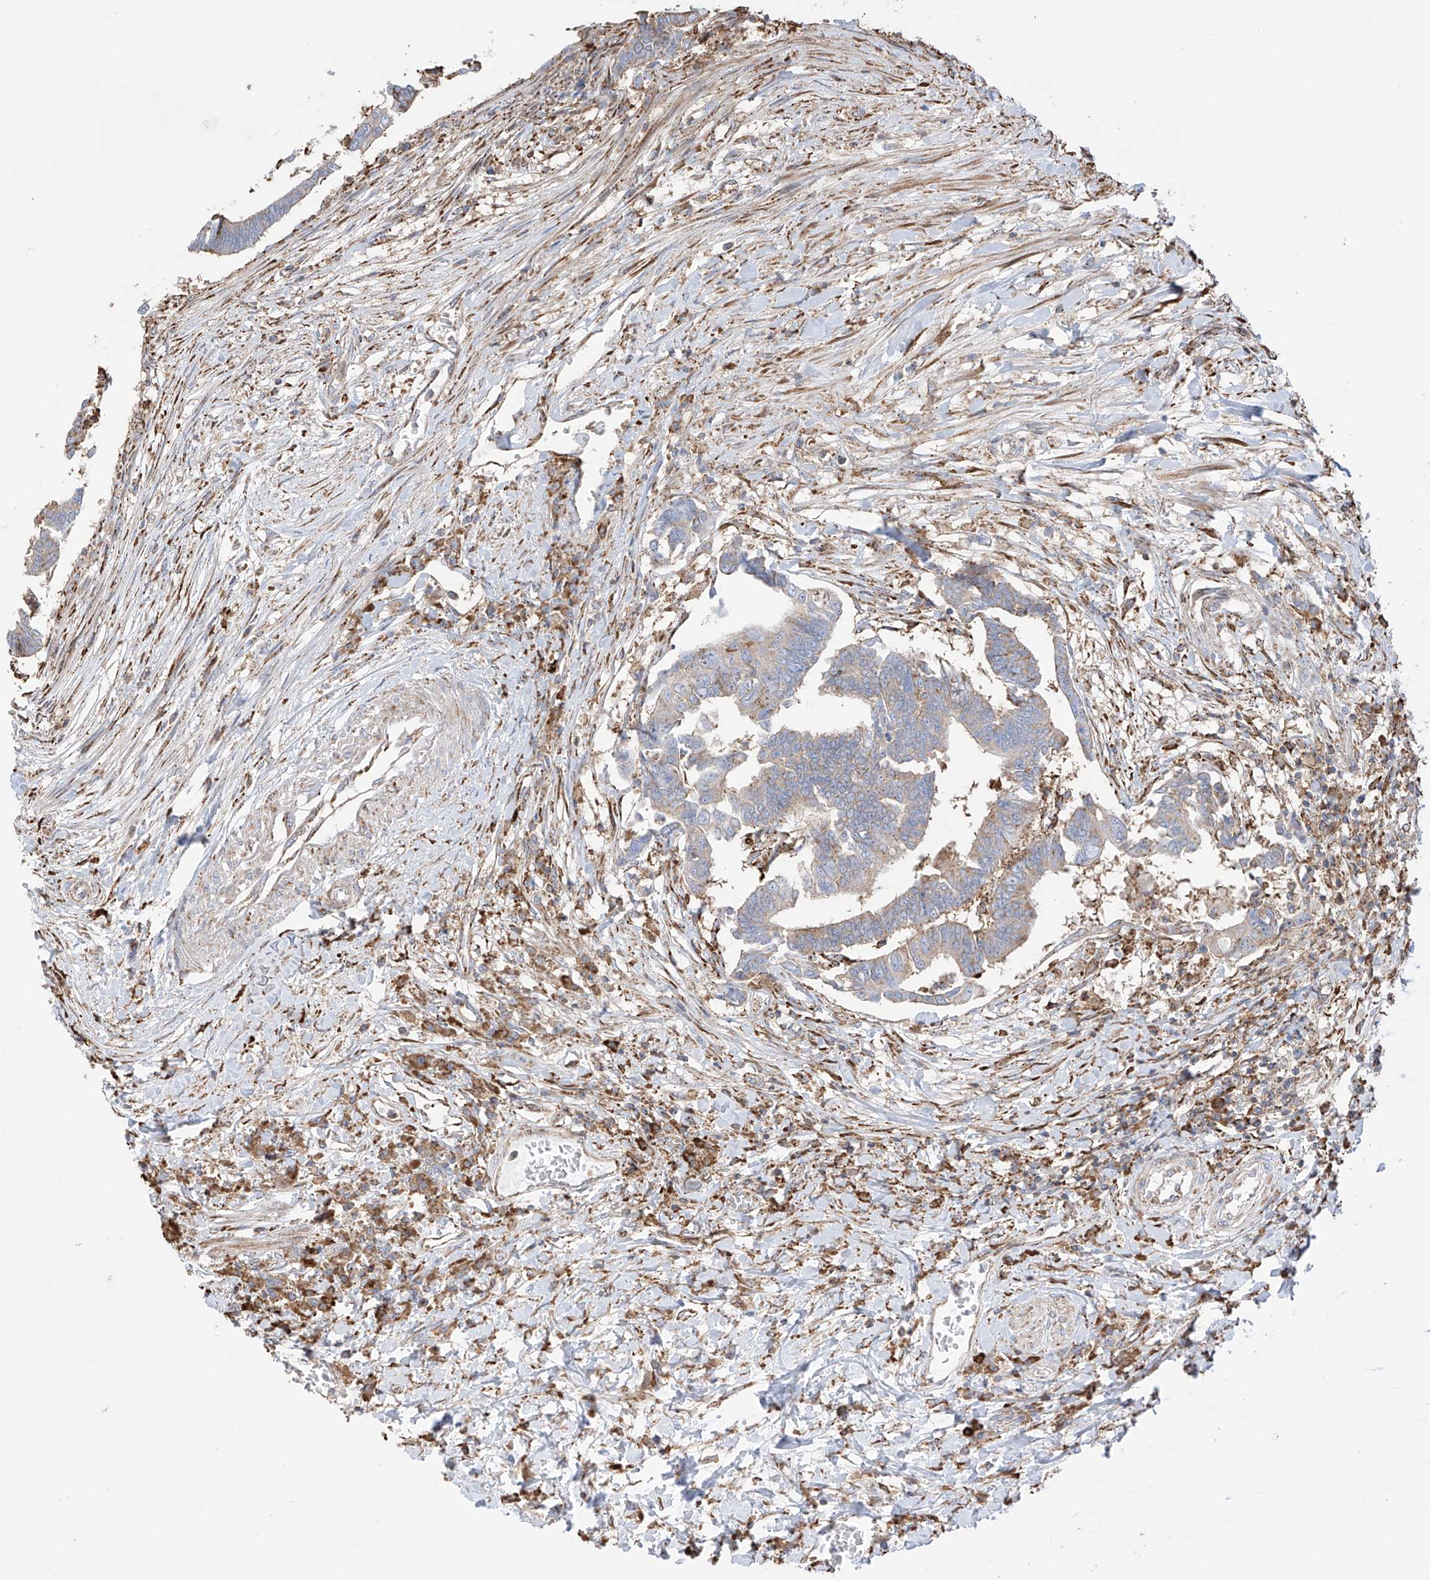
{"staining": {"intensity": "moderate", "quantity": "<25%", "location": "cytoplasmic/membranous"}, "tissue": "colorectal cancer", "cell_type": "Tumor cells", "image_type": "cancer", "snomed": [{"axis": "morphology", "description": "Adenocarcinoma, NOS"}, {"axis": "topography", "description": "Rectum"}], "caption": "IHC micrograph of neoplastic tissue: human colorectal cancer (adenocarcinoma) stained using immunohistochemistry (IHC) exhibits low levels of moderate protein expression localized specifically in the cytoplasmic/membranous of tumor cells, appearing as a cytoplasmic/membranous brown color.", "gene": "XKR3", "patient": {"sex": "female", "age": 65}}